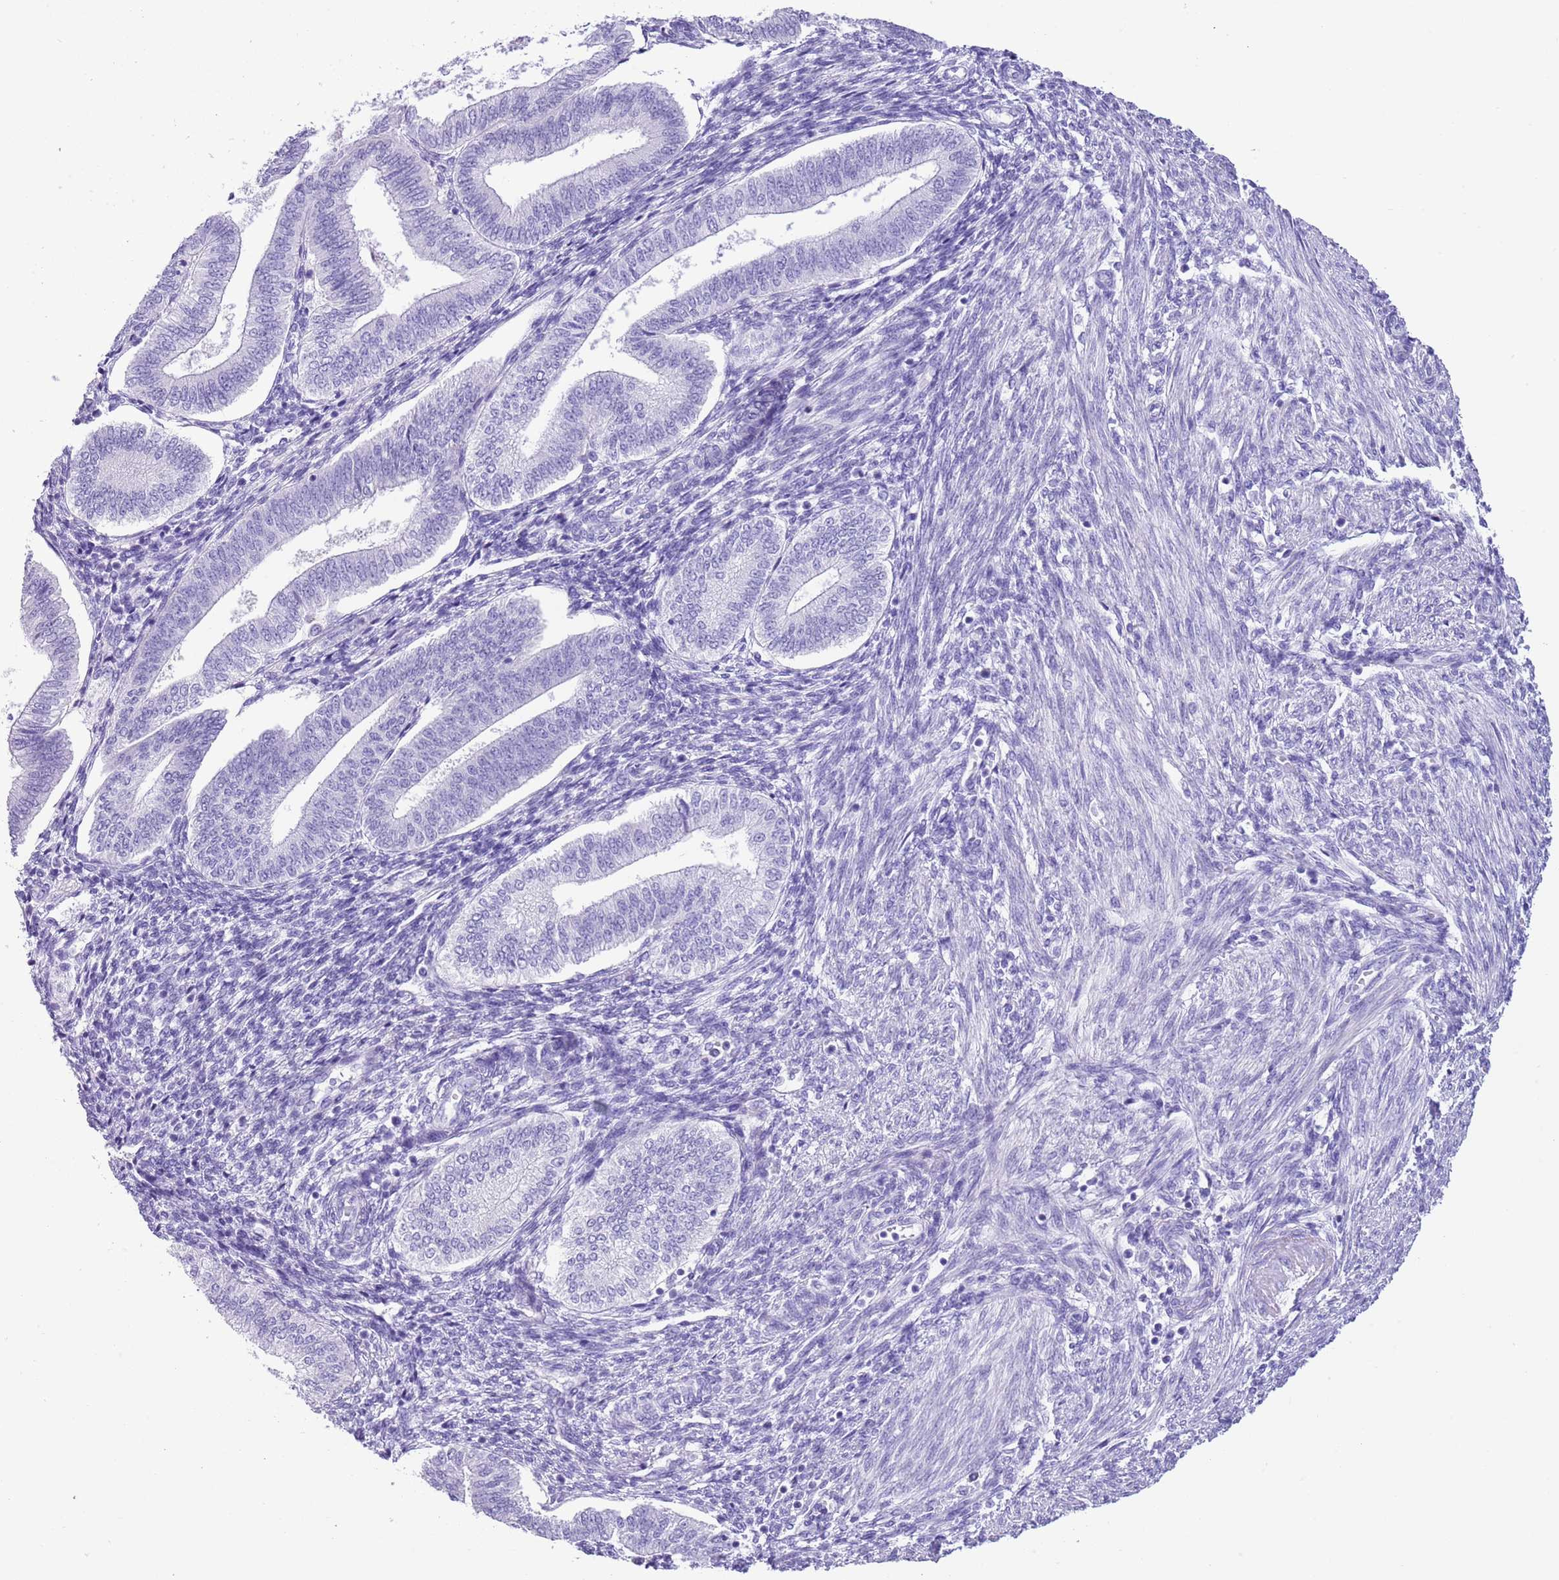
{"staining": {"intensity": "negative", "quantity": "none", "location": "none"}, "tissue": "endometrium", "cell_type": "Cells in endometrial stroma", "image_type": "normal", "snomed": [{"axis": "morphology", "description": "Normal tissue, NOS"}, {"axis": "topography", "description": "Endometrium"}], "caption": "Human endometrium stained for a protein using immunohistochemistry (IHC) demonstrates no positivity in cells in endometrial stroma.", "gene": "TBC1D10B", "patient": {"sex": "female", "age": 34}}